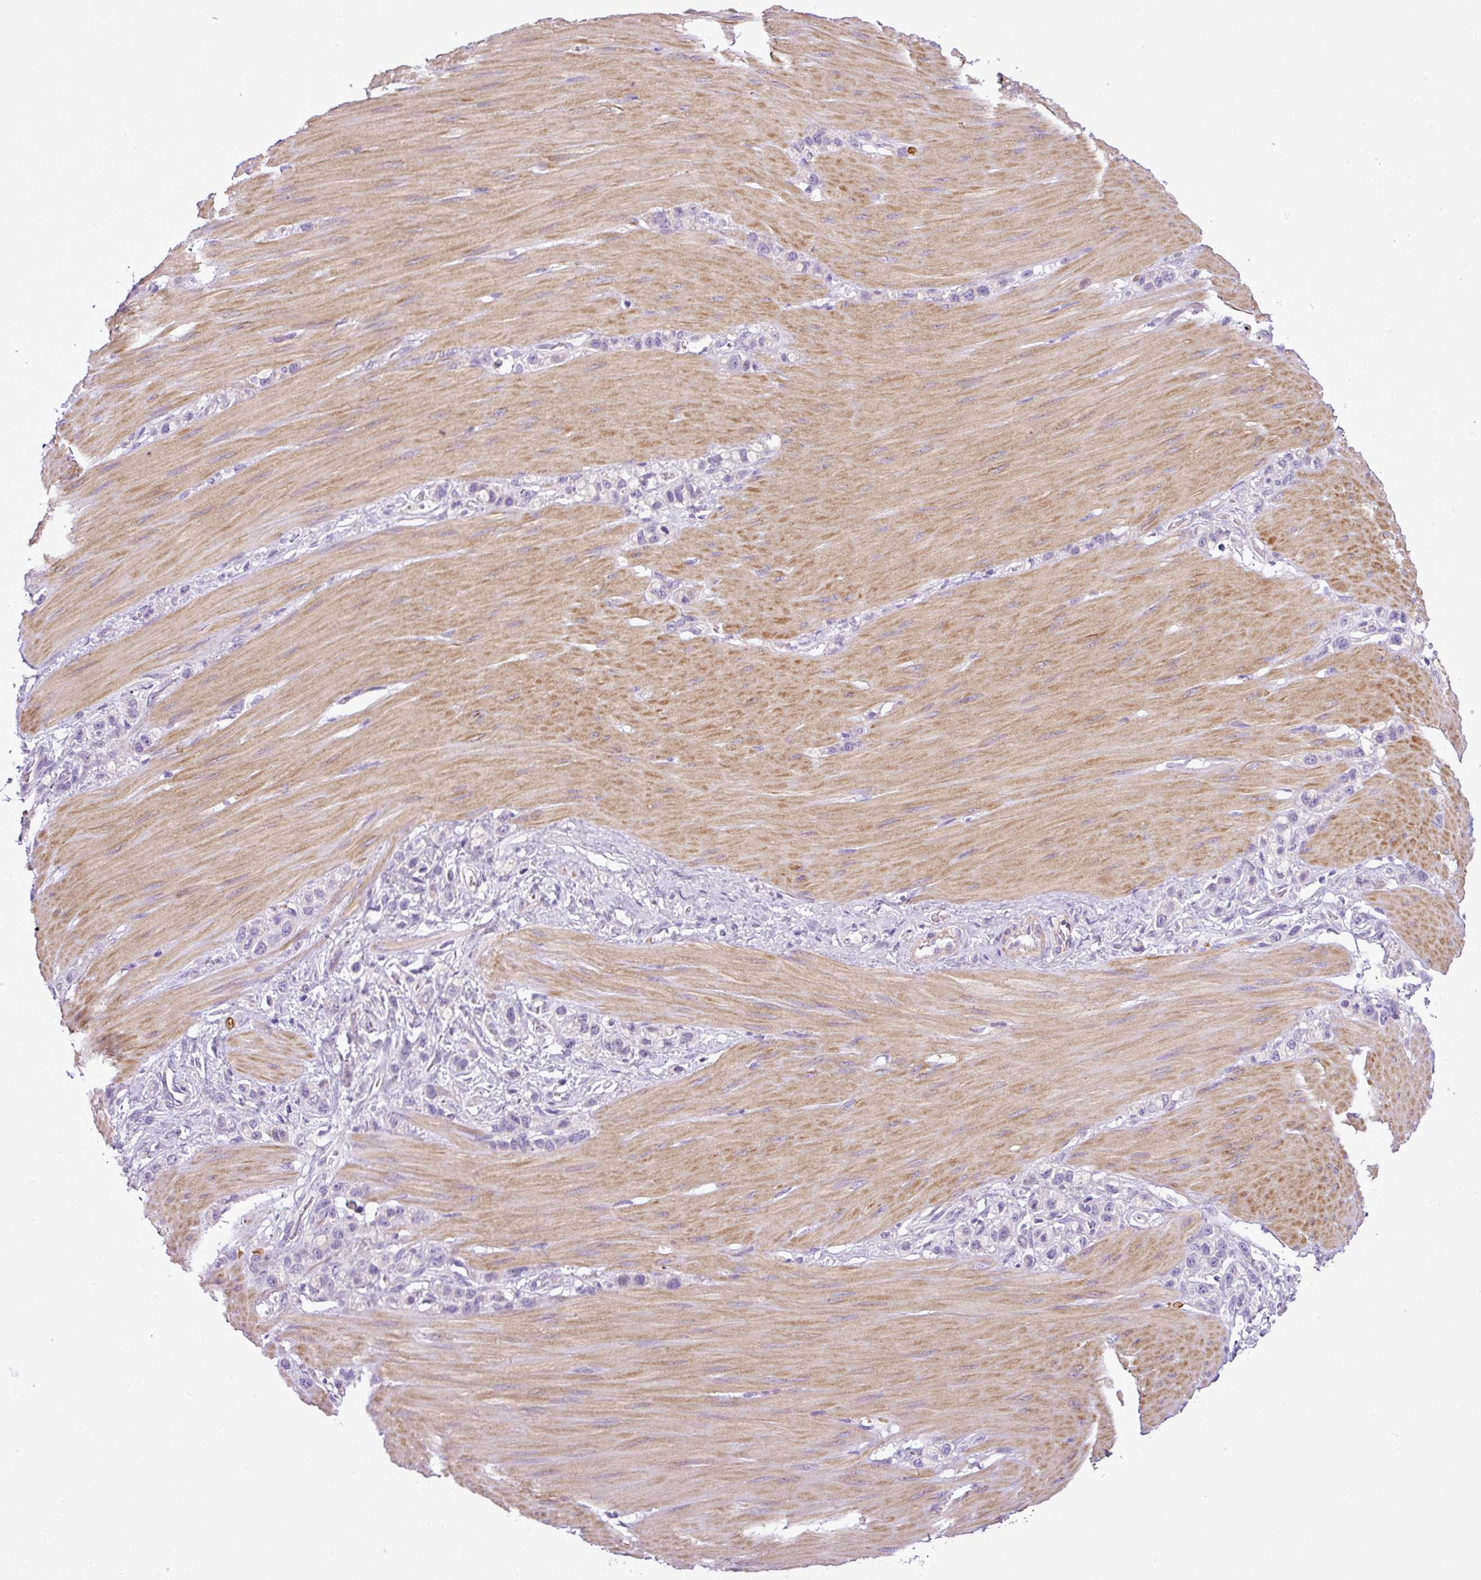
{"staining": {"intensity": "negative", "quantity": "none", "location": "none"}, "tissue": "stomach cancer", "cell_type": "Tumor cells", "image_type": "cancer", "snomed": [{"axis": "morphology", "description": "Adenocarcinoma, NOS"}, {"axis": "topography", "description": "Stomach"}], "caption": "Stomach adenocarcinoma stained for a protein using immunohistochemistry displays no expression tumor cells.", "gene": "MOCS3", "patient": {"sex": "female", "age": 65}}